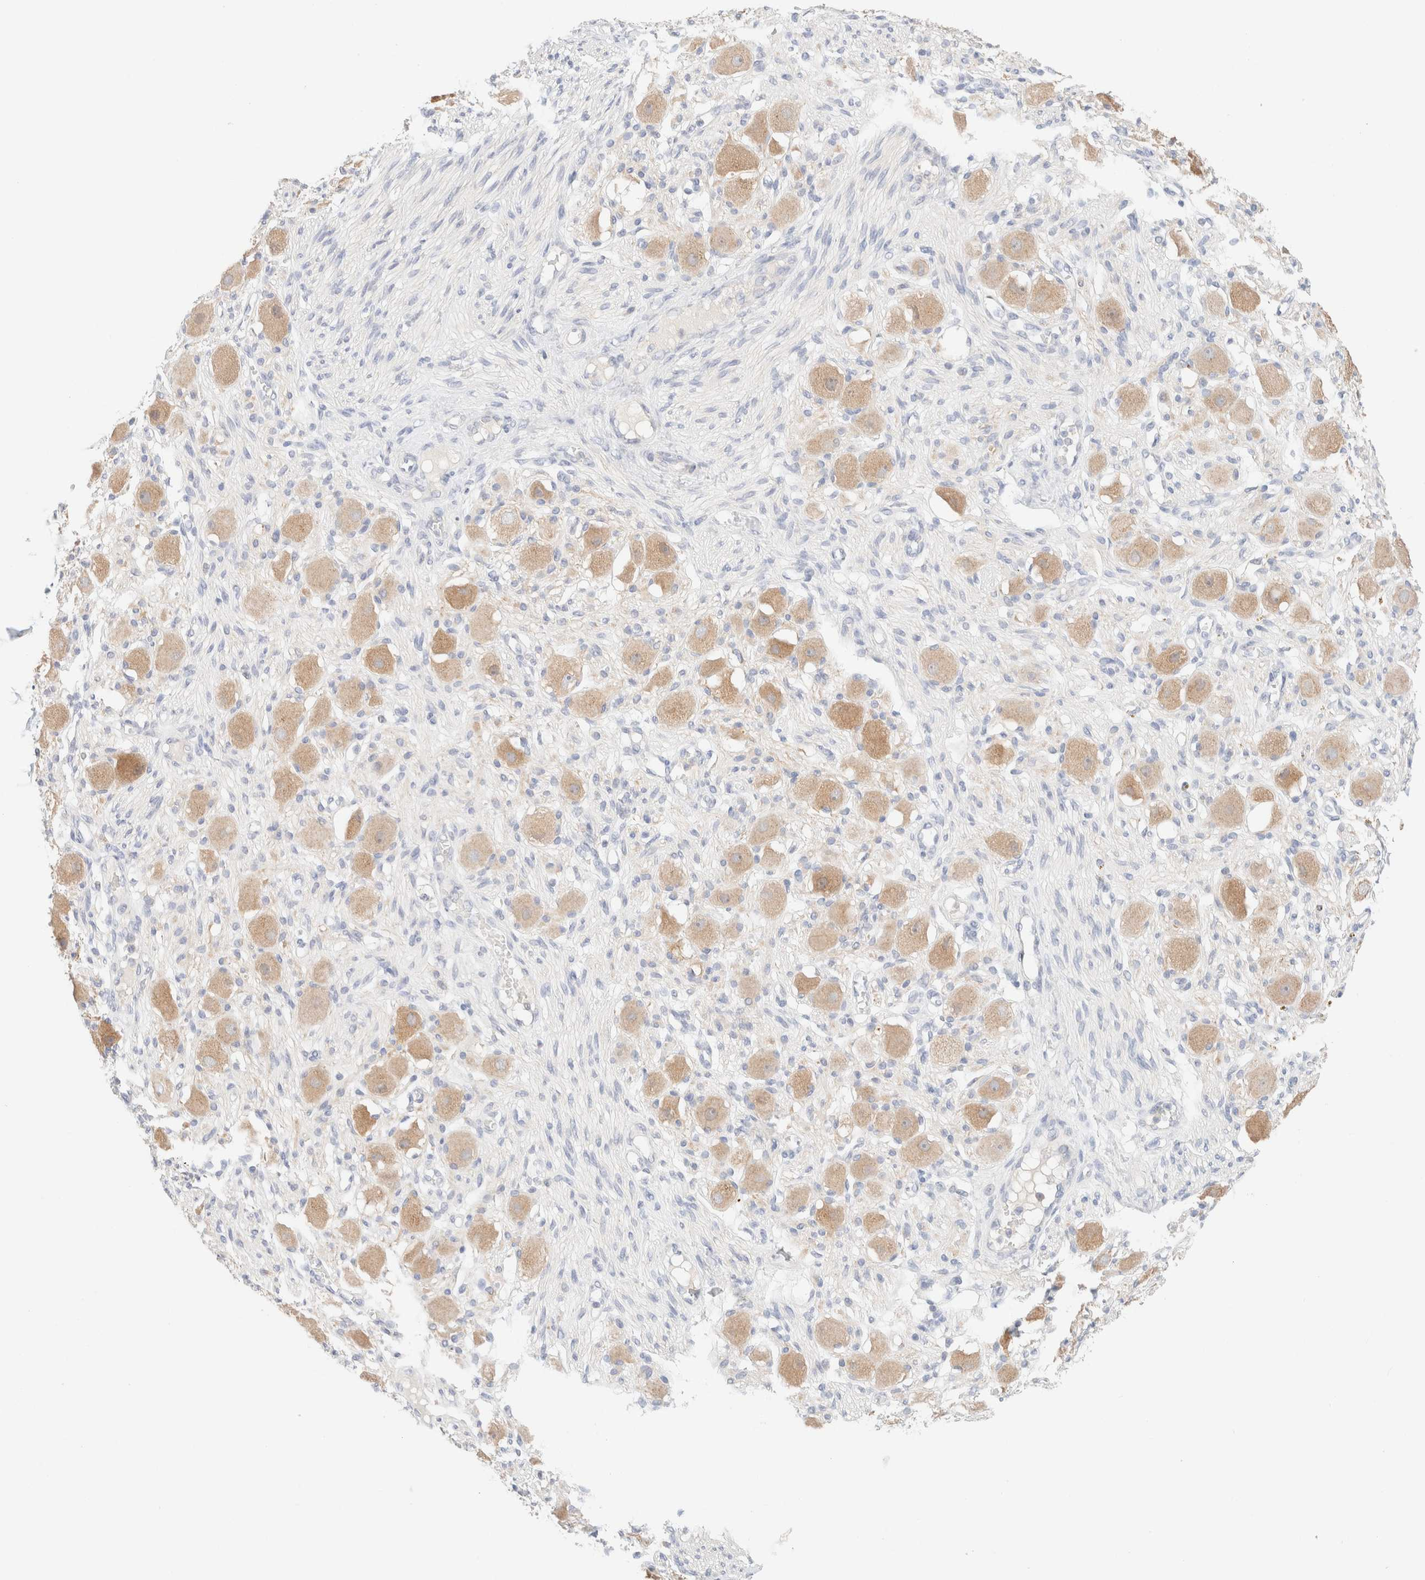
{"staining": {"intensity": "negative", "quantity": "none", "location": "none"}, "tissue": "adipose tissue", "cell_type": "Adipocytes", "image_type": "normal", "snomed": [{"axis": "morphology", "description": "Normal tissue, NOS"}, {"axis": "topography", "description": "Kidney"}, {"axis": "topography", "description": "Peripheral nerve tissue"}], "caption": "Adipocytes show no significant staining in benign adipose tissue. (IHC, brightfield microscopy, high magnification).", "gene": "SARM1", "patient": {"sex": "male", "age": 7}}